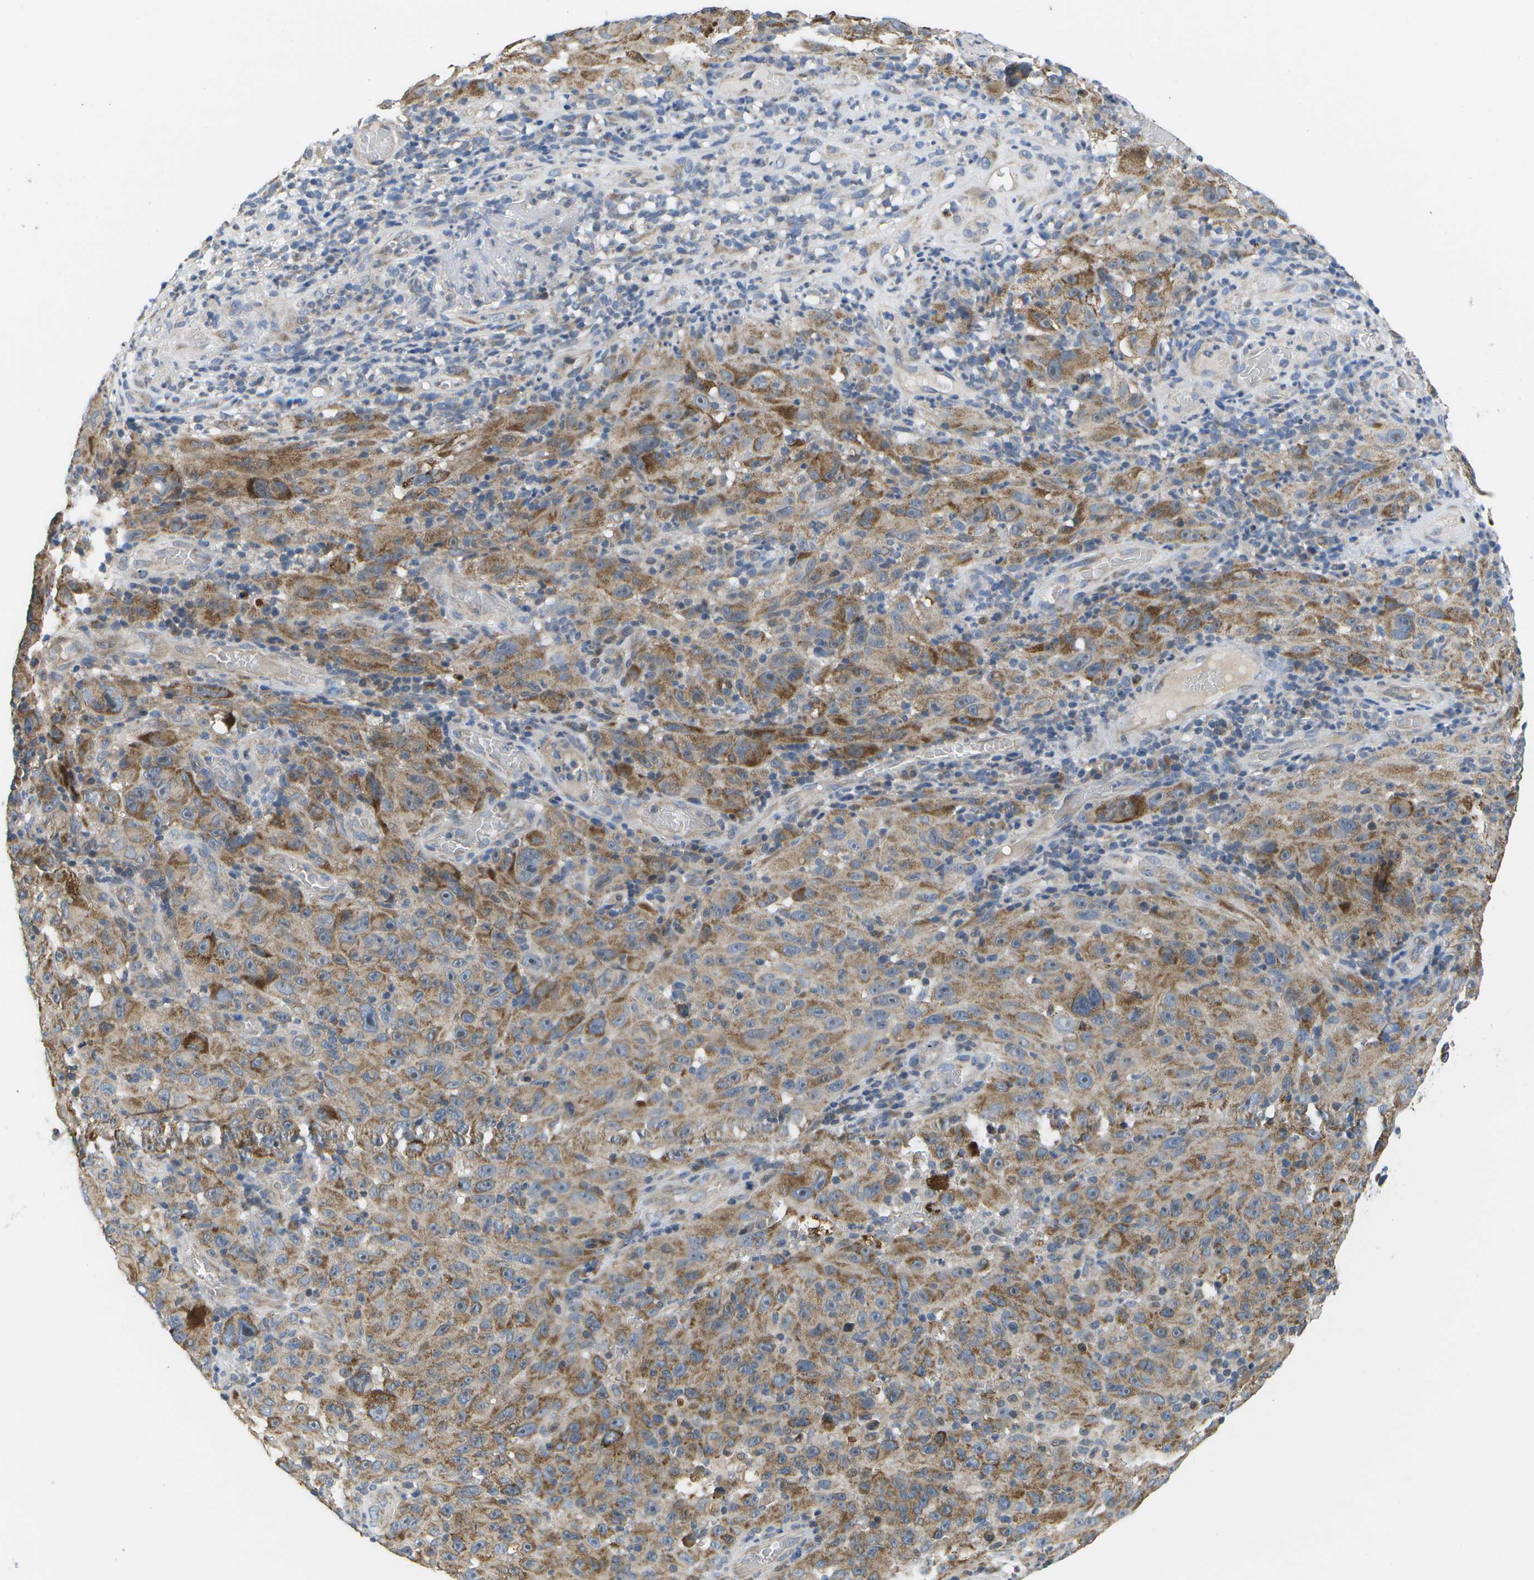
{"staining": {"intensity": "moderate", "quantity": ">75%", "location": "cytoplasmic/membranous"}, "tissue": "melanoma", "cell_type": "Tumor cells", "image_type": "cancer", "snomed": [{"axis": "morphology", "description": "Malignant melanoma, NOS"}, {"axis": "topography", "description": "Skin"}], "caption": "The histopathology image exhibits immunohistochemical staining of malignant melanoma. There is moderate cytoplasmic/membranous staining is appreciated in about >75% of tumor cells. (DAB (3,3'-diaminobenzidine) = brown stain, brightfield microscopy at high magnification).", "gene": "HADHA", "patient": {"sex": "female", "age": 82}}